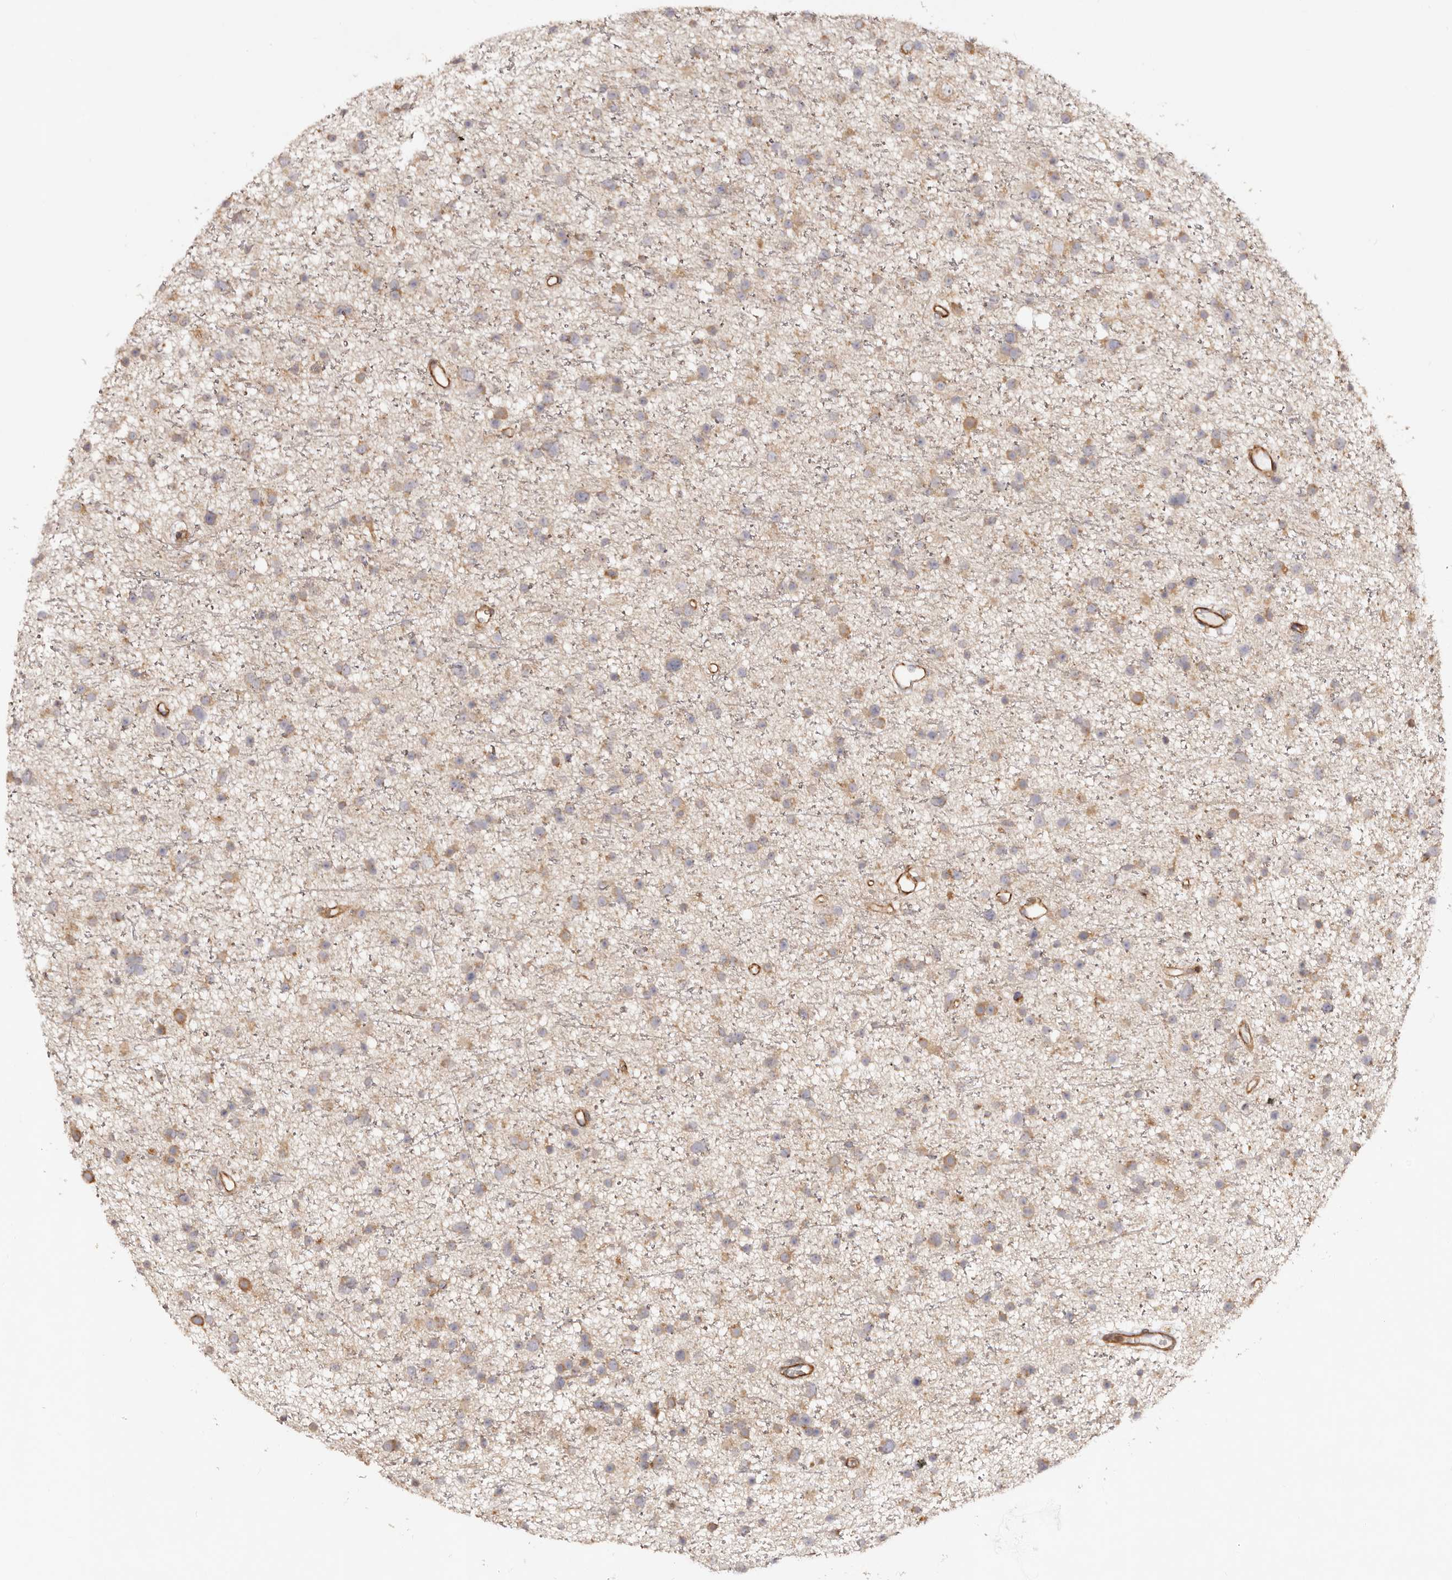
{"staining": {"intensity": "weak", "quantity": "25%-75%", "location": "cytoplasmic/membranous"}, "tissue": "glioma", "cell_type": "Tumor cells", "image_type": "cancer", "snomed": [{"axis": "morphology", "description": "Glioma, malignant, Low grade"}, {"axis": "topography", "description": "Cerebral cortex"}], "caption": "Malignant low-grade glioma tissue displays weak cytoplasmic/membranous expression in approximately 25%-75% of tumor cells", "gene": "RPS6", "patient": {"sex": "female", "age": 39}}